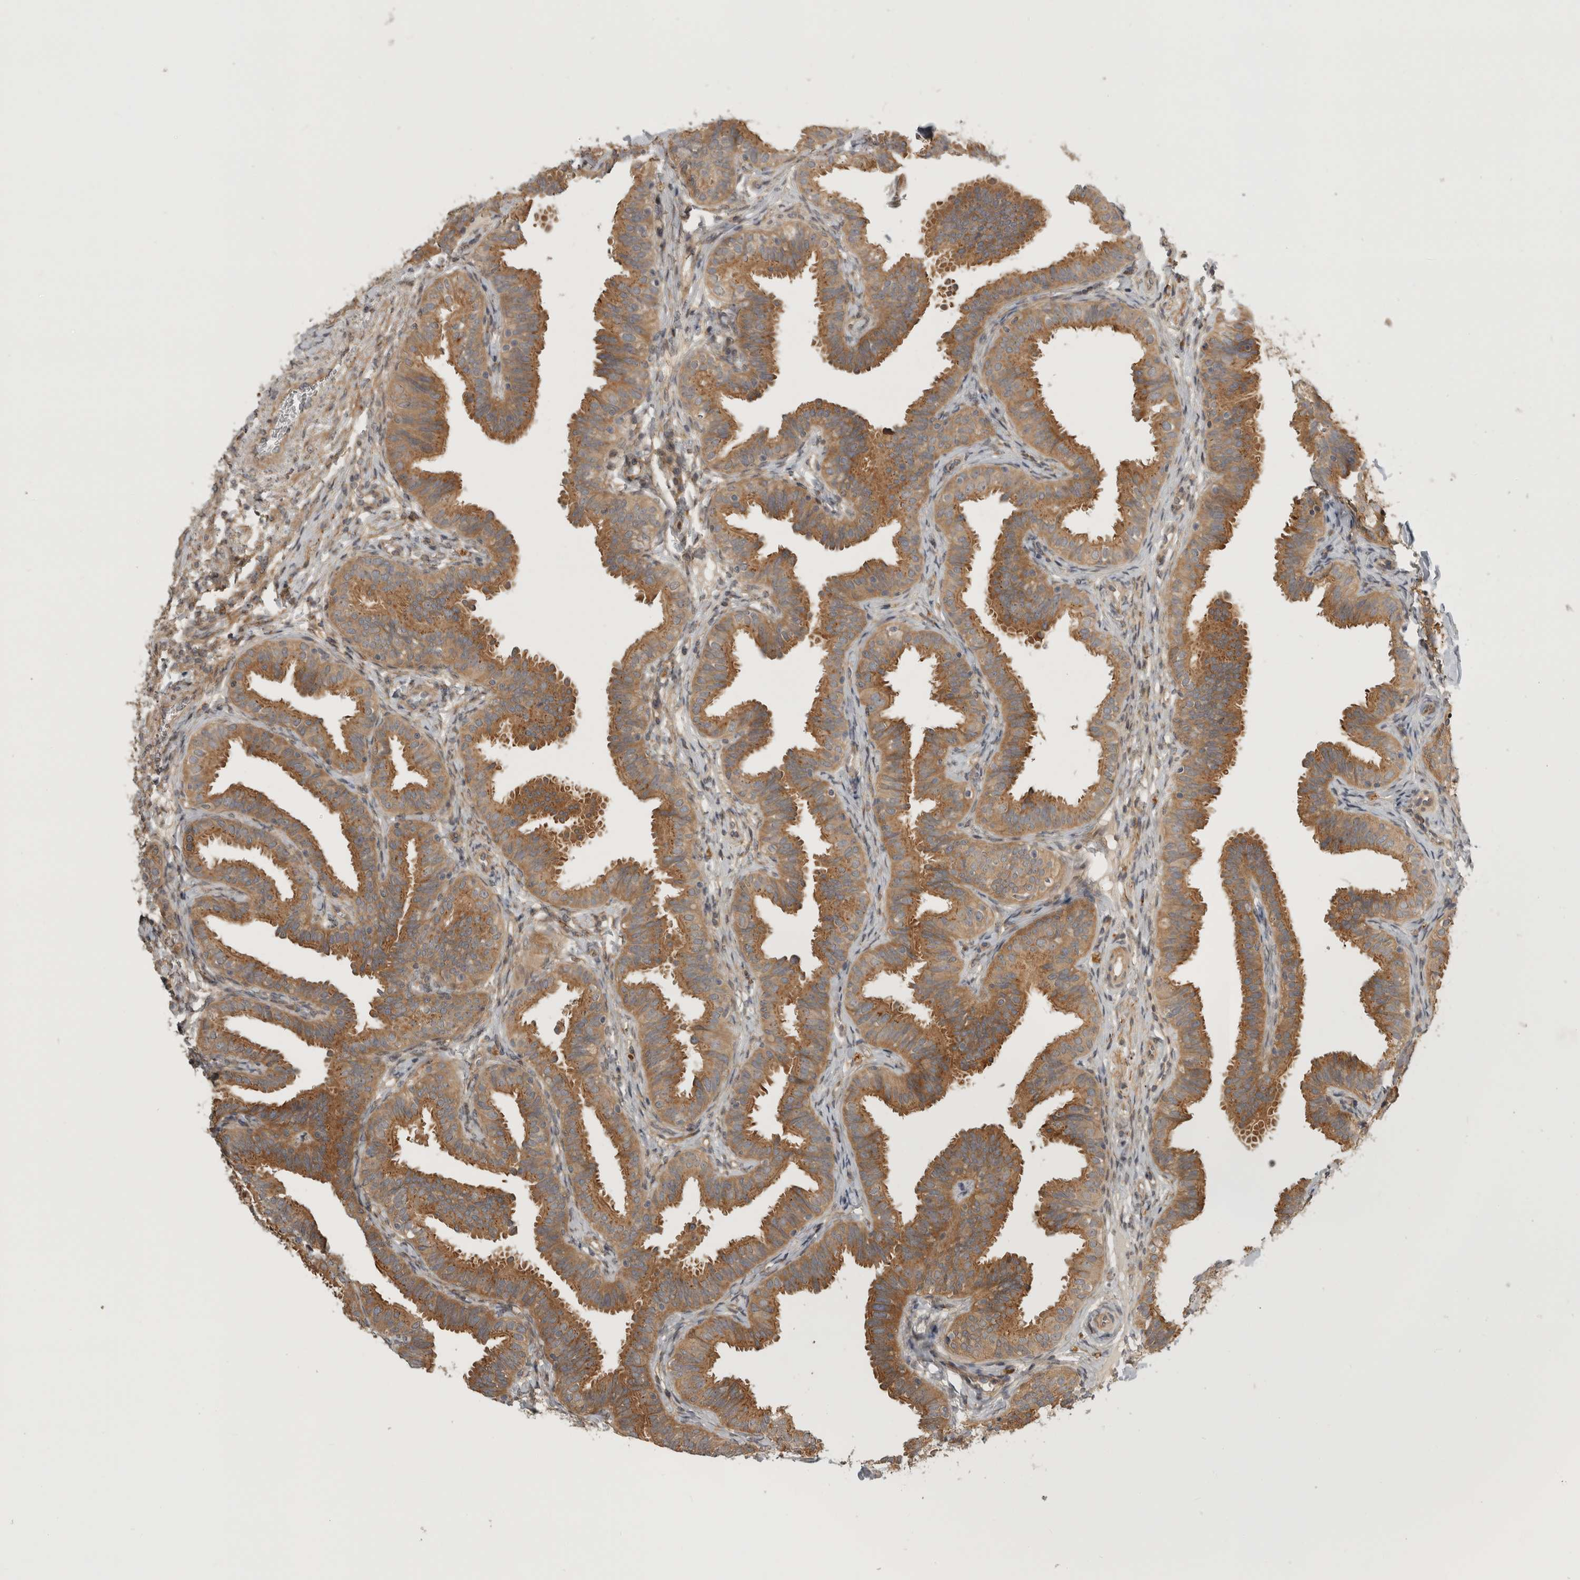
{"staining": {"intensity": "moderate", "quantity": ">75%", "location": "cytoplasmic/membranous"}, "tissue": "fallopian tube", "cell_type": "Glandular cells", "image_type": "normal", "snomed": [{"axis": "morphology", "description": "Normal tissue, NOS"}, {"axis": "topography", "description": "Fallopian tube"}], "caption": "Approximately >75% of glandular cells in normal human fallopian tube demonstrate moderate cytoplasmic/membranous protein positivity as visualized by brown immunohistochemical staining.", "gene": "CUEDC1", "patient": {"sex": "female", "age": 35}}